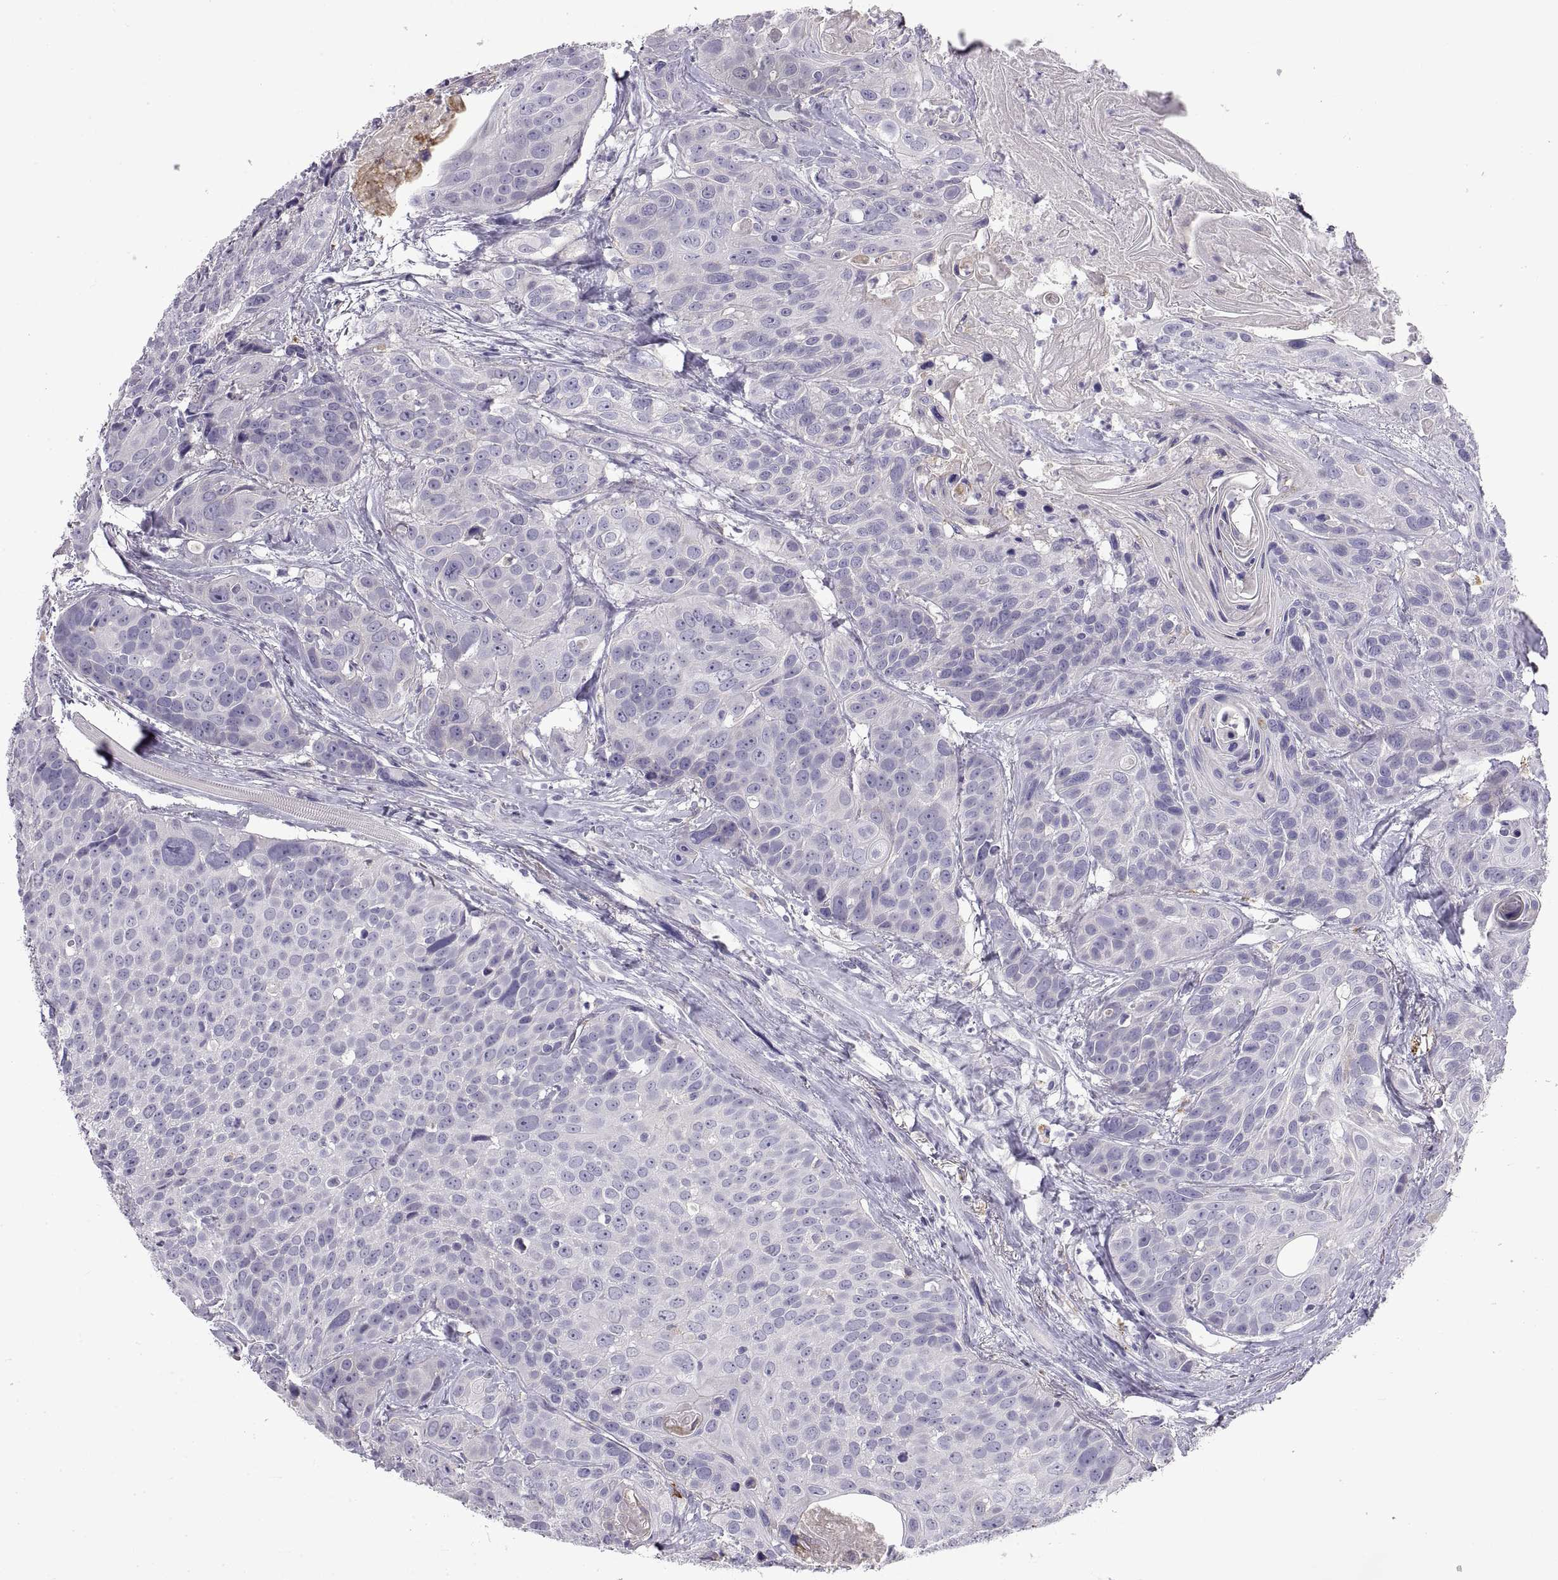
{"staining": {"intensity": "negative", "quantity": "none", "location": "none"}, "tissue": "head and neck cancer", "cell_type": "Tumor cells", "image_type": "cancer", "snomed": [{"axis": "morphology", "description": "Squamous cell carcinoma, NOS"}, {"axis": "topography", "description": "Oral tissue"}, {"axis": "topography", "description": "Head-Neck"}], "caption": "Immunohistochemistry photomicrograph of neoplastic tissue: human head and neck cancer (squamous cell carcinoma) stained with DAB reveals no significant protein expression in tumor cells.", "gene": "CRYBB3", "patient": {"sex": "male", "age": 56}}